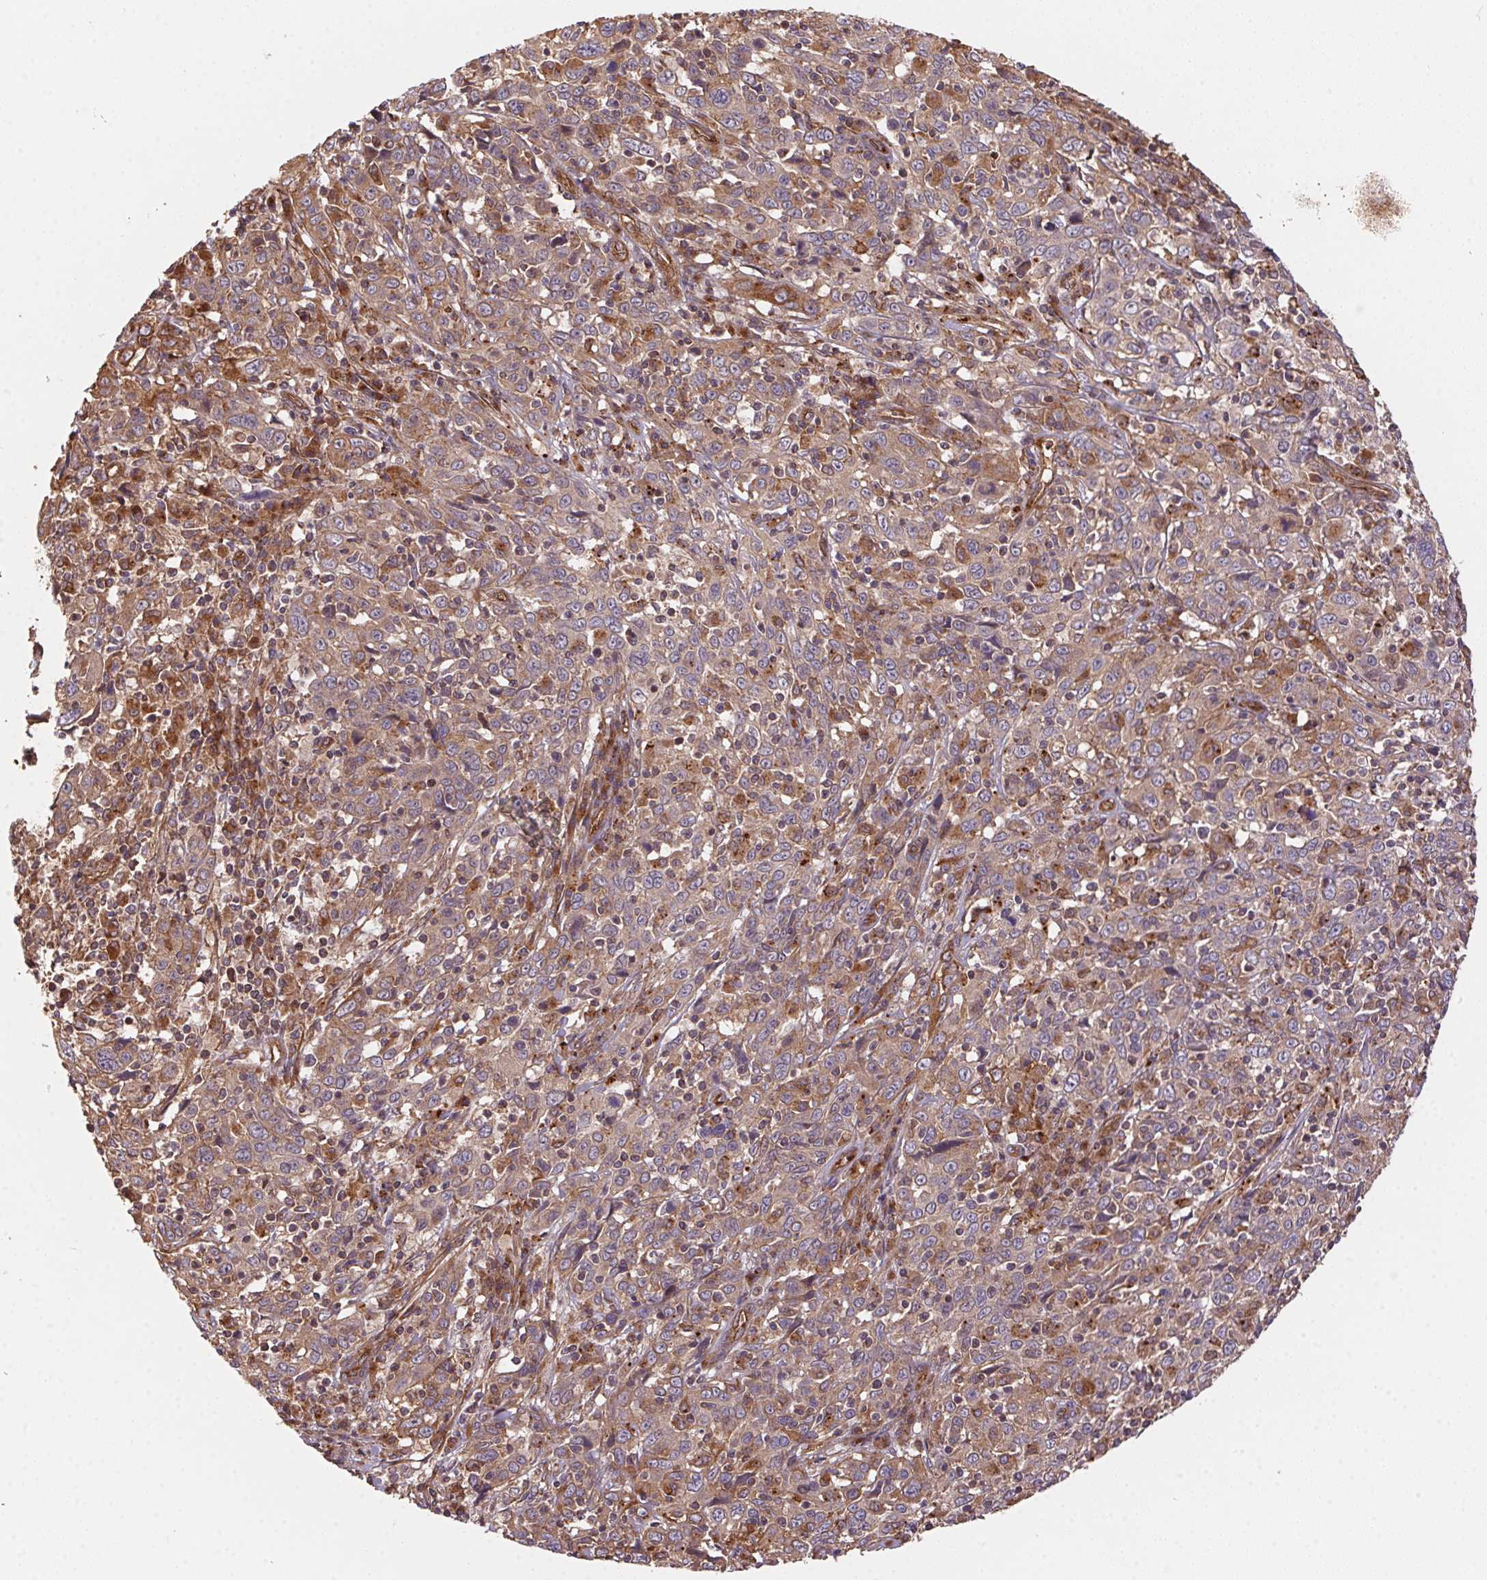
{"staining": {"intensity": "weak", "quantity": ">75%", "location": "cytoplasmic/membranous"}, "tissue": "cervical cancer", "cell_type": "Tumor cells", "image_type": "cancer", "snomed": [{"axis": "morphology", "description": "Squamous cell carcinoma, NOS"}, {"axis": "topography", "description": "Cervix"}], "caption": "IHC (DAB (3,3'-diaminobenzidine)) staining of cervical squamous cell carcinoma shows weak cytoplasmic/membranous protein positivity in about >75% of tumor cells.", "gene": "USE1", "patient": {"sex": "female", "age": 46}}